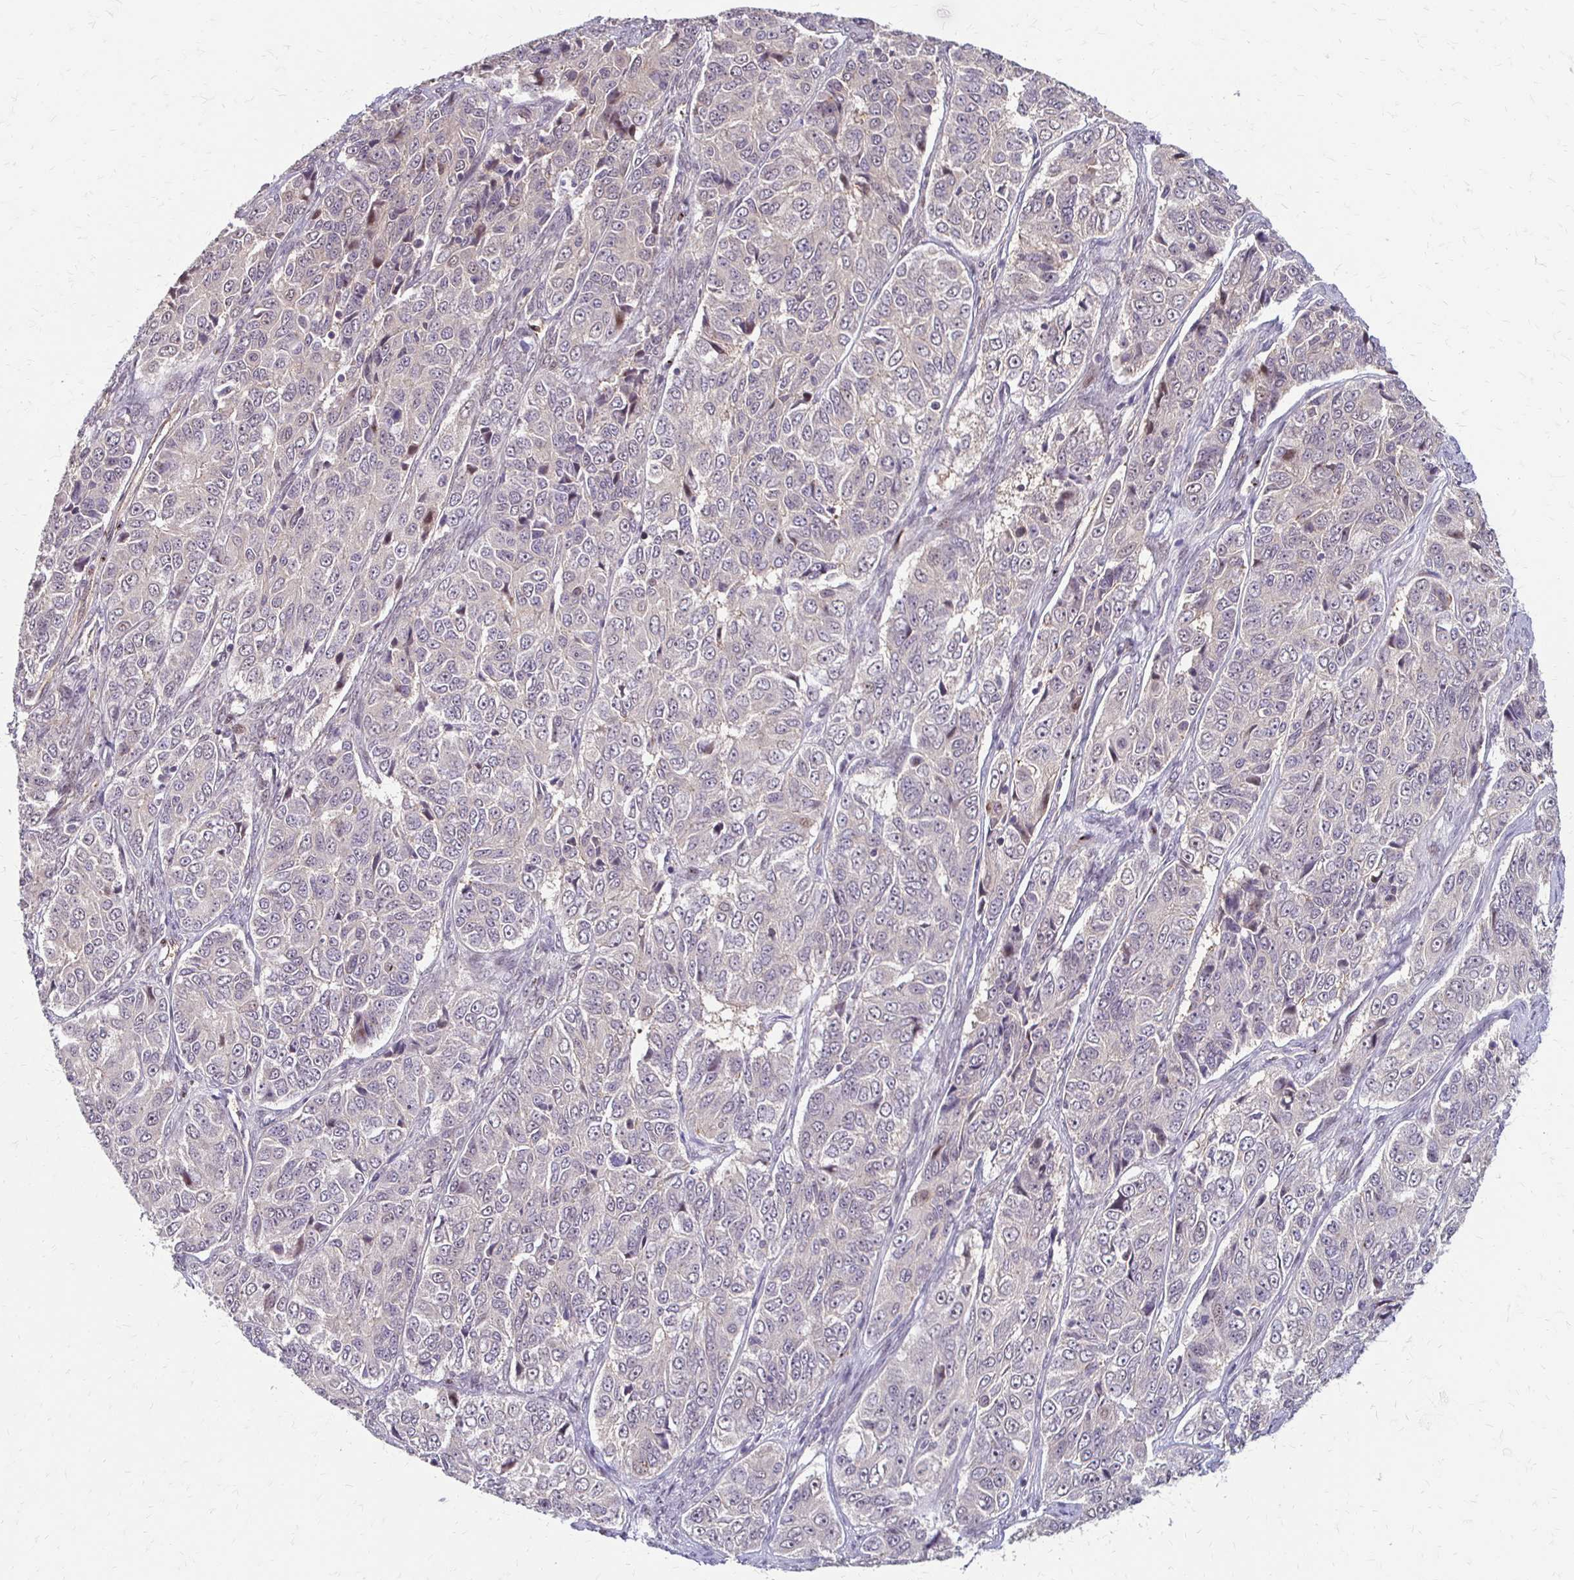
{"staining": {"intensity": "negative", "quantity": "none", "location": "none"}, "tissue": "ovarian cancer", "cell_type": "Tumor cells", "image_type": "cancer", "snomed": [{"axis": "morphology", "description": "Carcinoma, endometroid"}, {"axis": "topography", "description": "Ovary"}], "caption": "Immunohistochemical staining of human ovarian endometroid carcinoma shows no significant staining in tumor cells. (IHC, brightfield microscopy, high magnification).", "gene": "CFL2", "patient": {"sex": "female", "age": 51}}